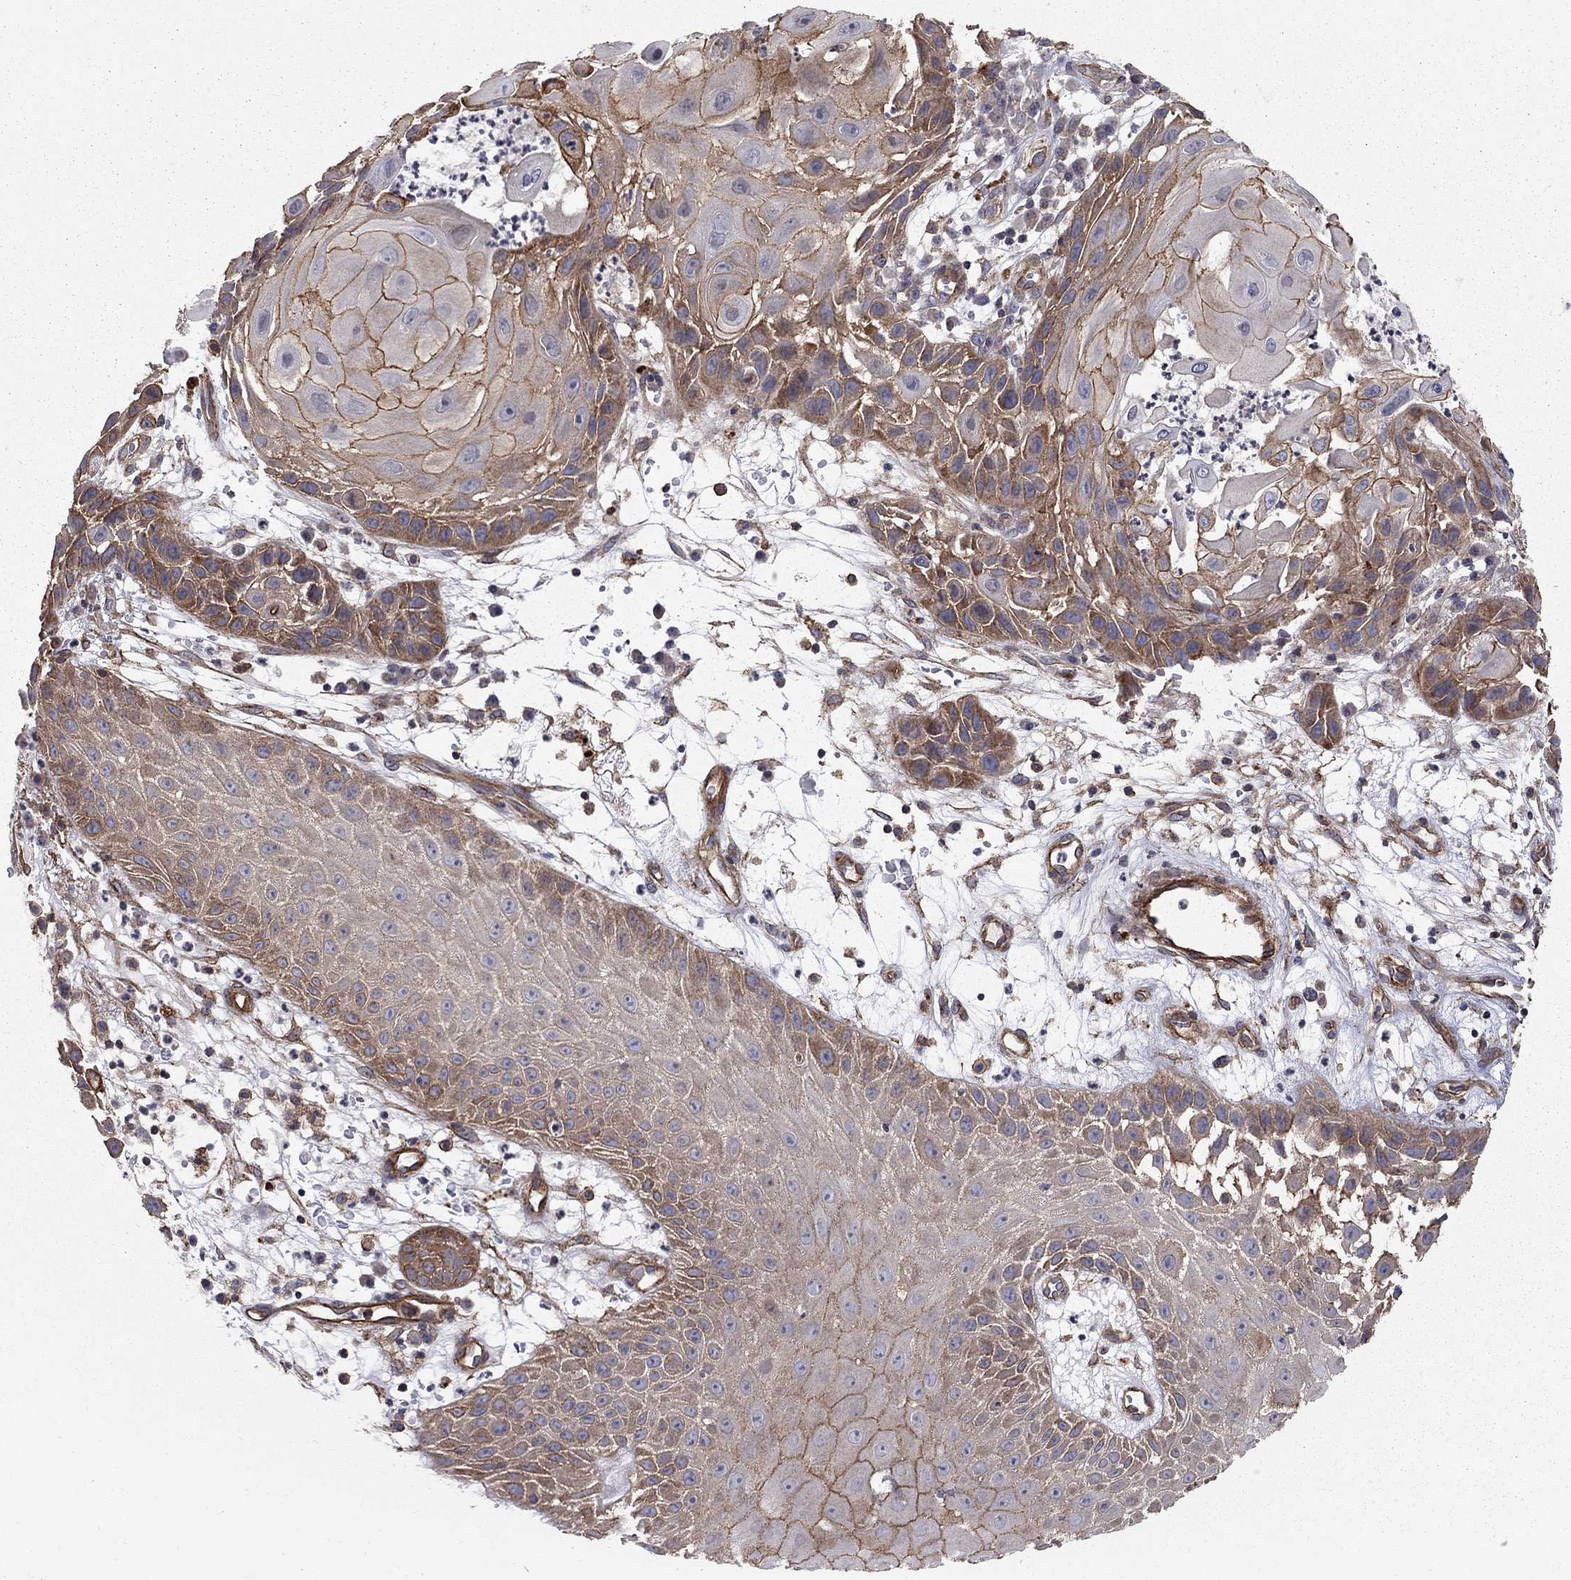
{"staining": {"intensity": "strong", "quantity": "<25%", "location": "cytoplasmic/membranous"}, "tissue": "skin cancer", "cell_type": "Tumor cells", "image_type": "cancer", "snomed": [{"axis": "morphology", "description": "Normal tissue, NOS"}, {"axis": "morphology", "description": "Squamous cell carcinoma, NOS"}, {"axis": "topography", "description": "Skin"}], "caption": "Brown immunohistochemical staining in skin squamous cell carcinoma exhibits strong cytoplasmic/membranous expression in approximately <25% of tumor cells. (brown staining indicates protein expression, while blue staining denotes nuclei).", "gene": "RASEF", "patient": {"sex": "male", "age": 79}}